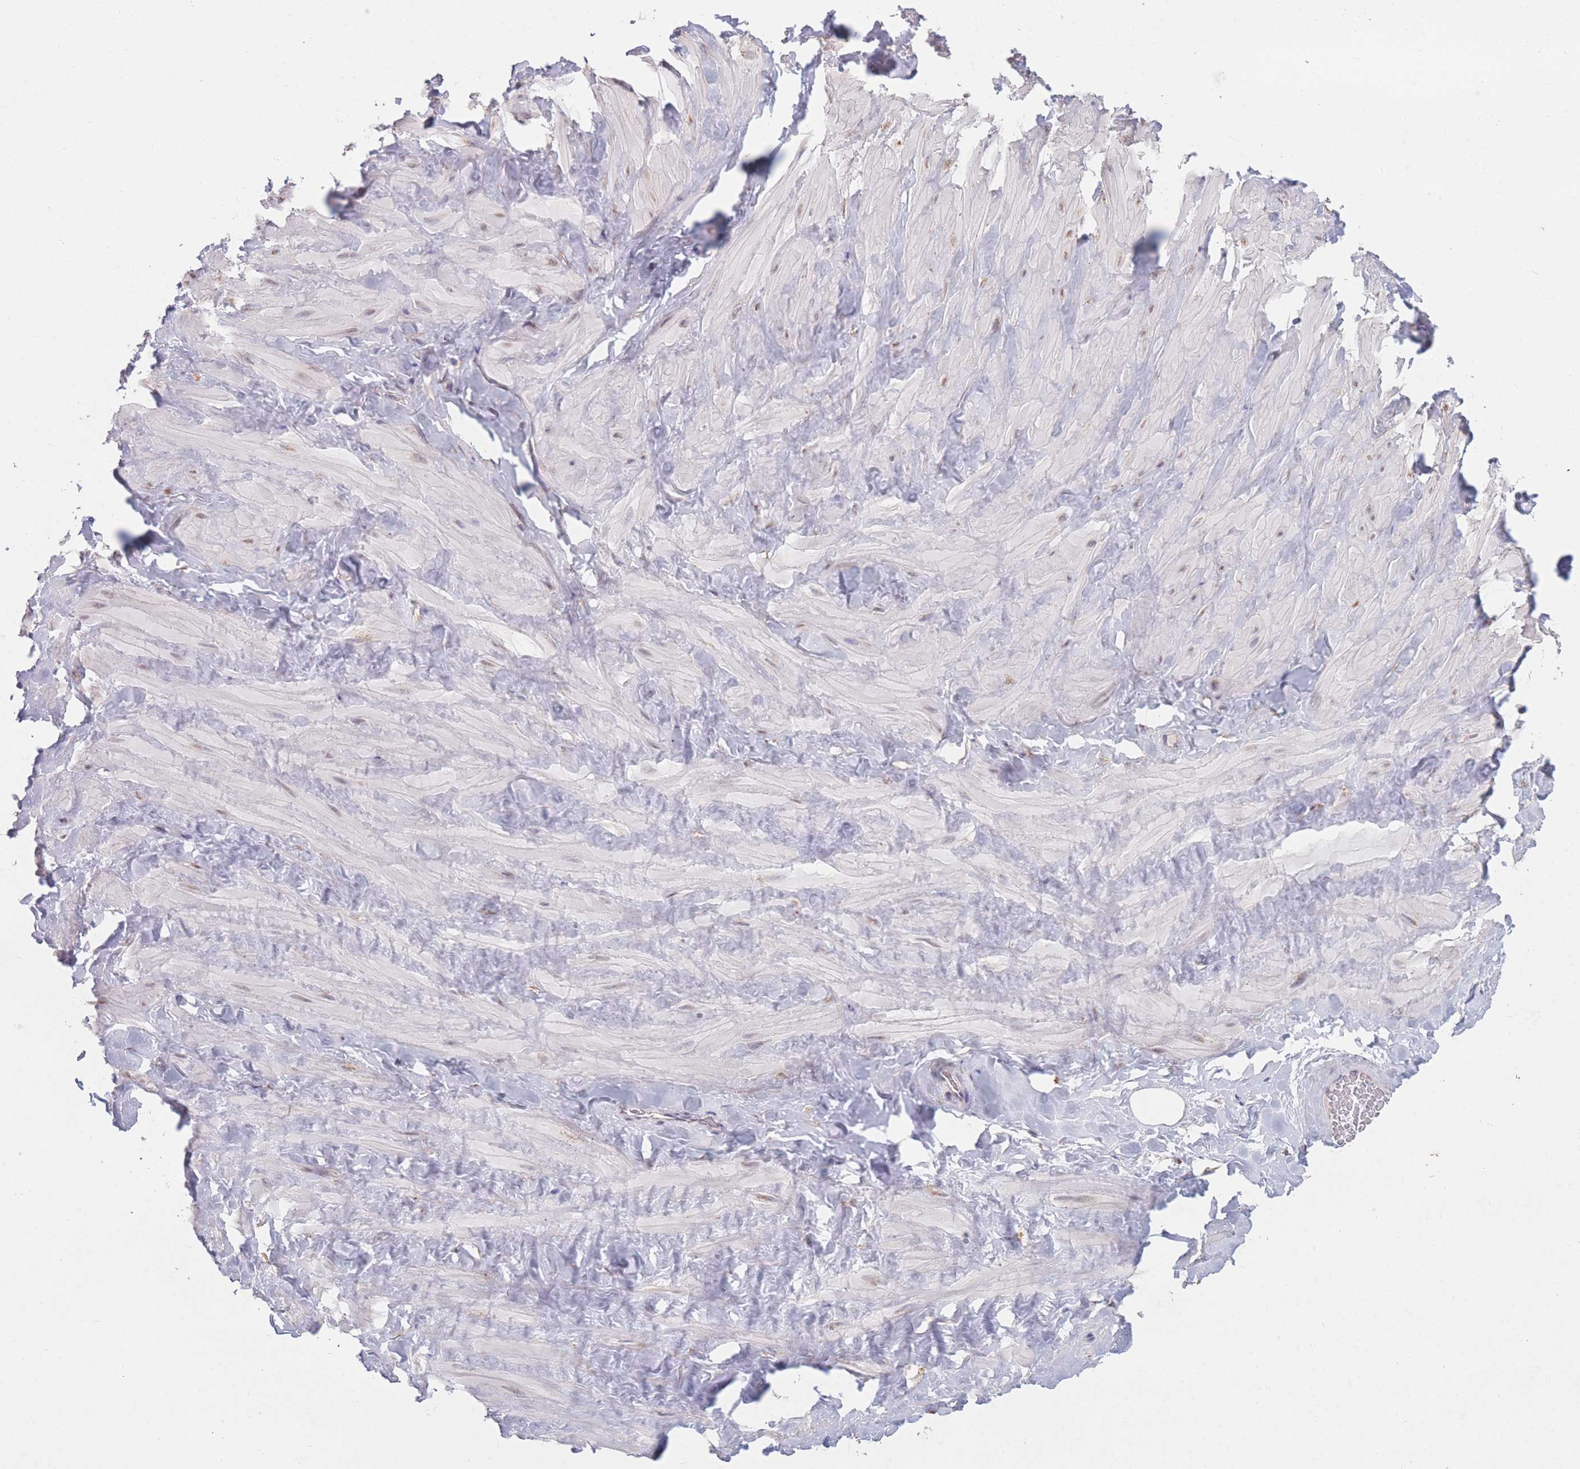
{"staining": {"intensity": "negative", "quantity": "none", "location": "none"}, "tissue": "adipose tissue", "cell_type": "Adipocytes", "image_type": "normal", "snomed": [{"axis": "morphology", "description": "Normal tissue, NOS"}, {"axis": "topography", "description": "Soft tissue"}, {"axis": "topography", "description": "Vascular tissue"}], "caption": "This is an IHC photomicrograph of normal adipose tissue. There is no positivity in adipocytes.", "gene": "COL27A1", "patient": {"sex": "male", "age": 41}}